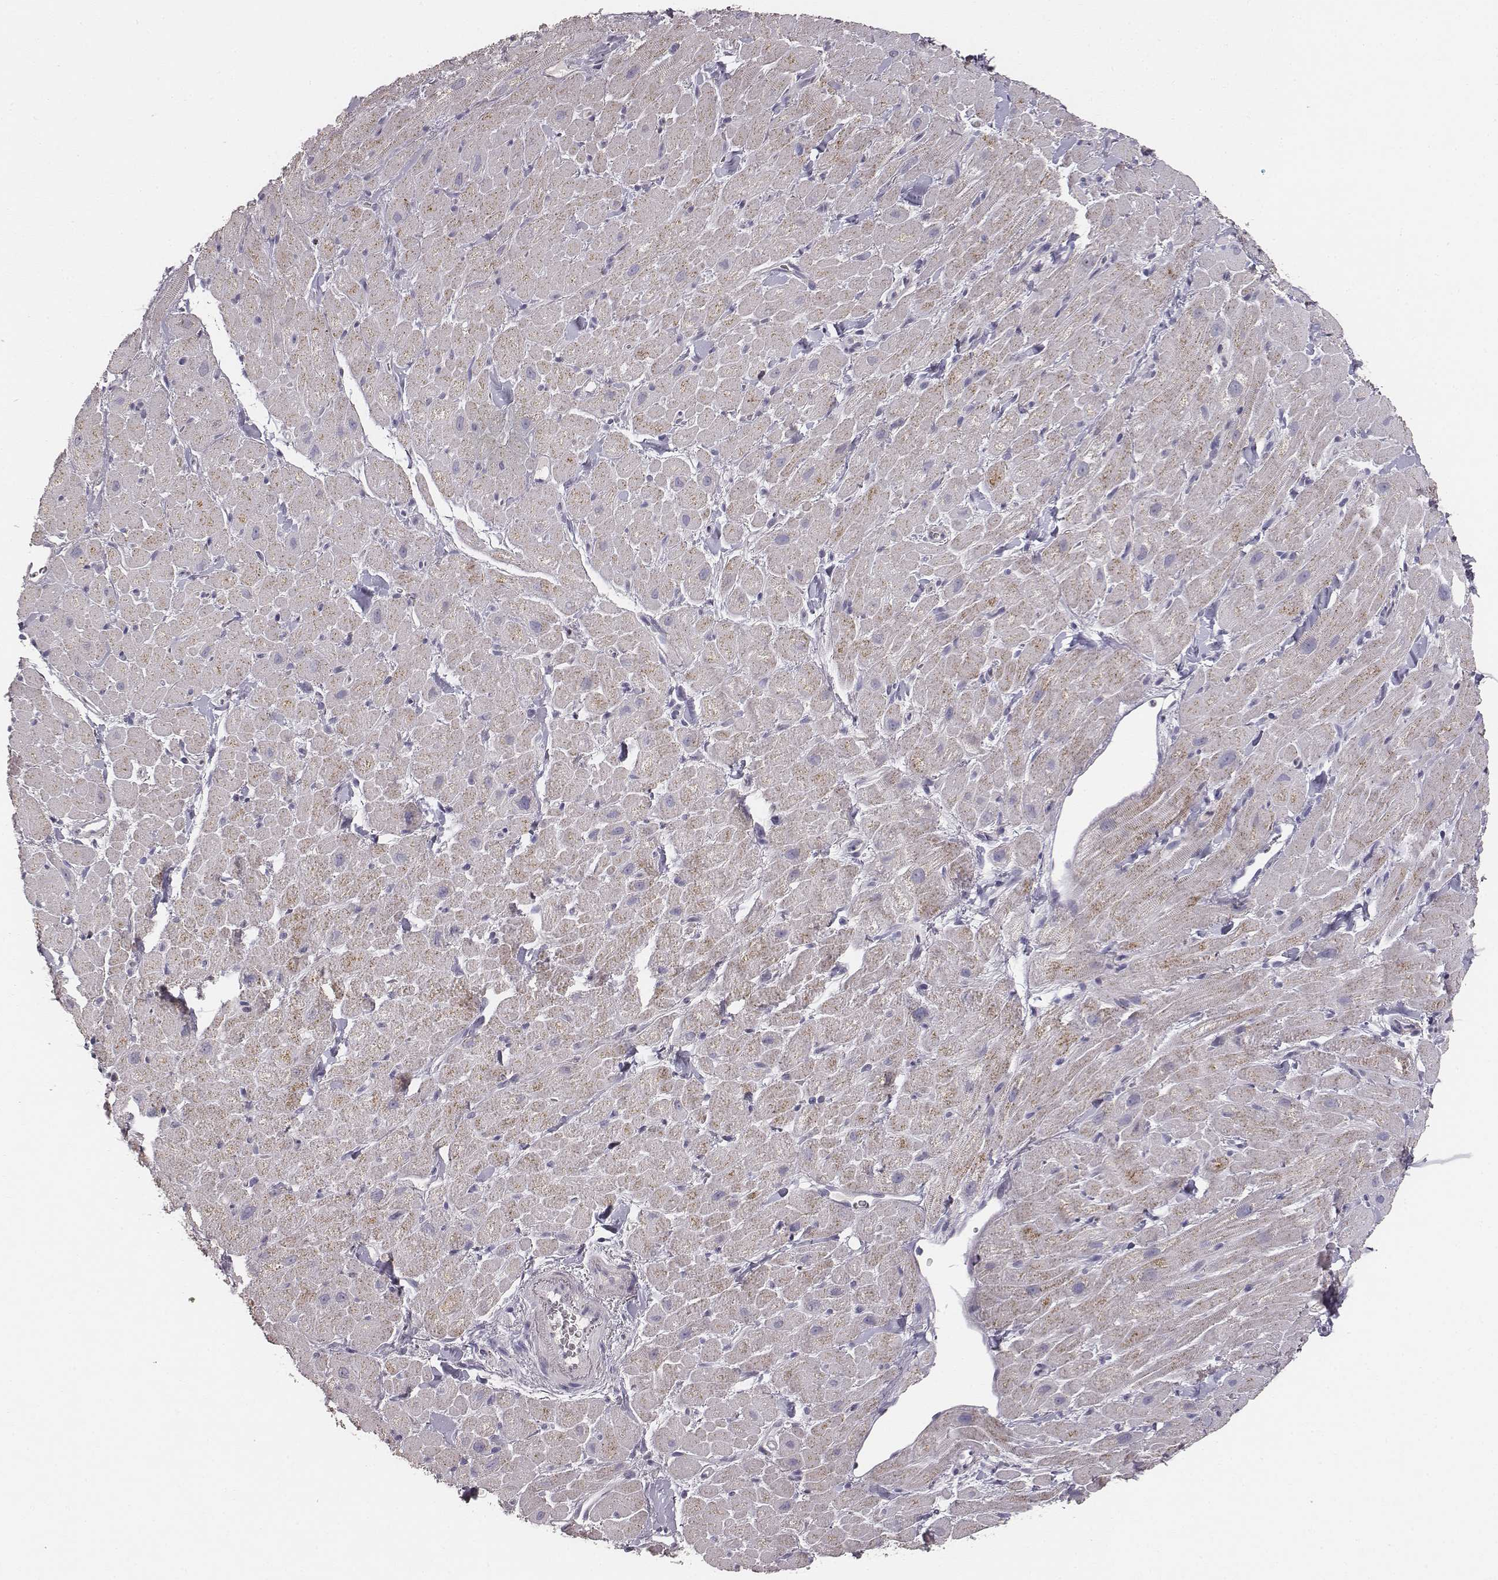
{"staining": {"intensity": "negative", "quantity": "none", "location": "none"}, "tissue": "heart muscle", "cell_type": "Cardiomyocytes", "image_type": "normal", "snomed": [{"axis": "morphology", "description": "Normal tissue, NOS"}, {"axis": "topography", "description": "Heart"}], "caption": "This is a histopathology image of immunohistochemistry (IHC) staining of normal heart muscle, which shows no expression in cardiomyocytes.", "gene": "ABCD3", "patient": {"sex": "male", "age": 60}}